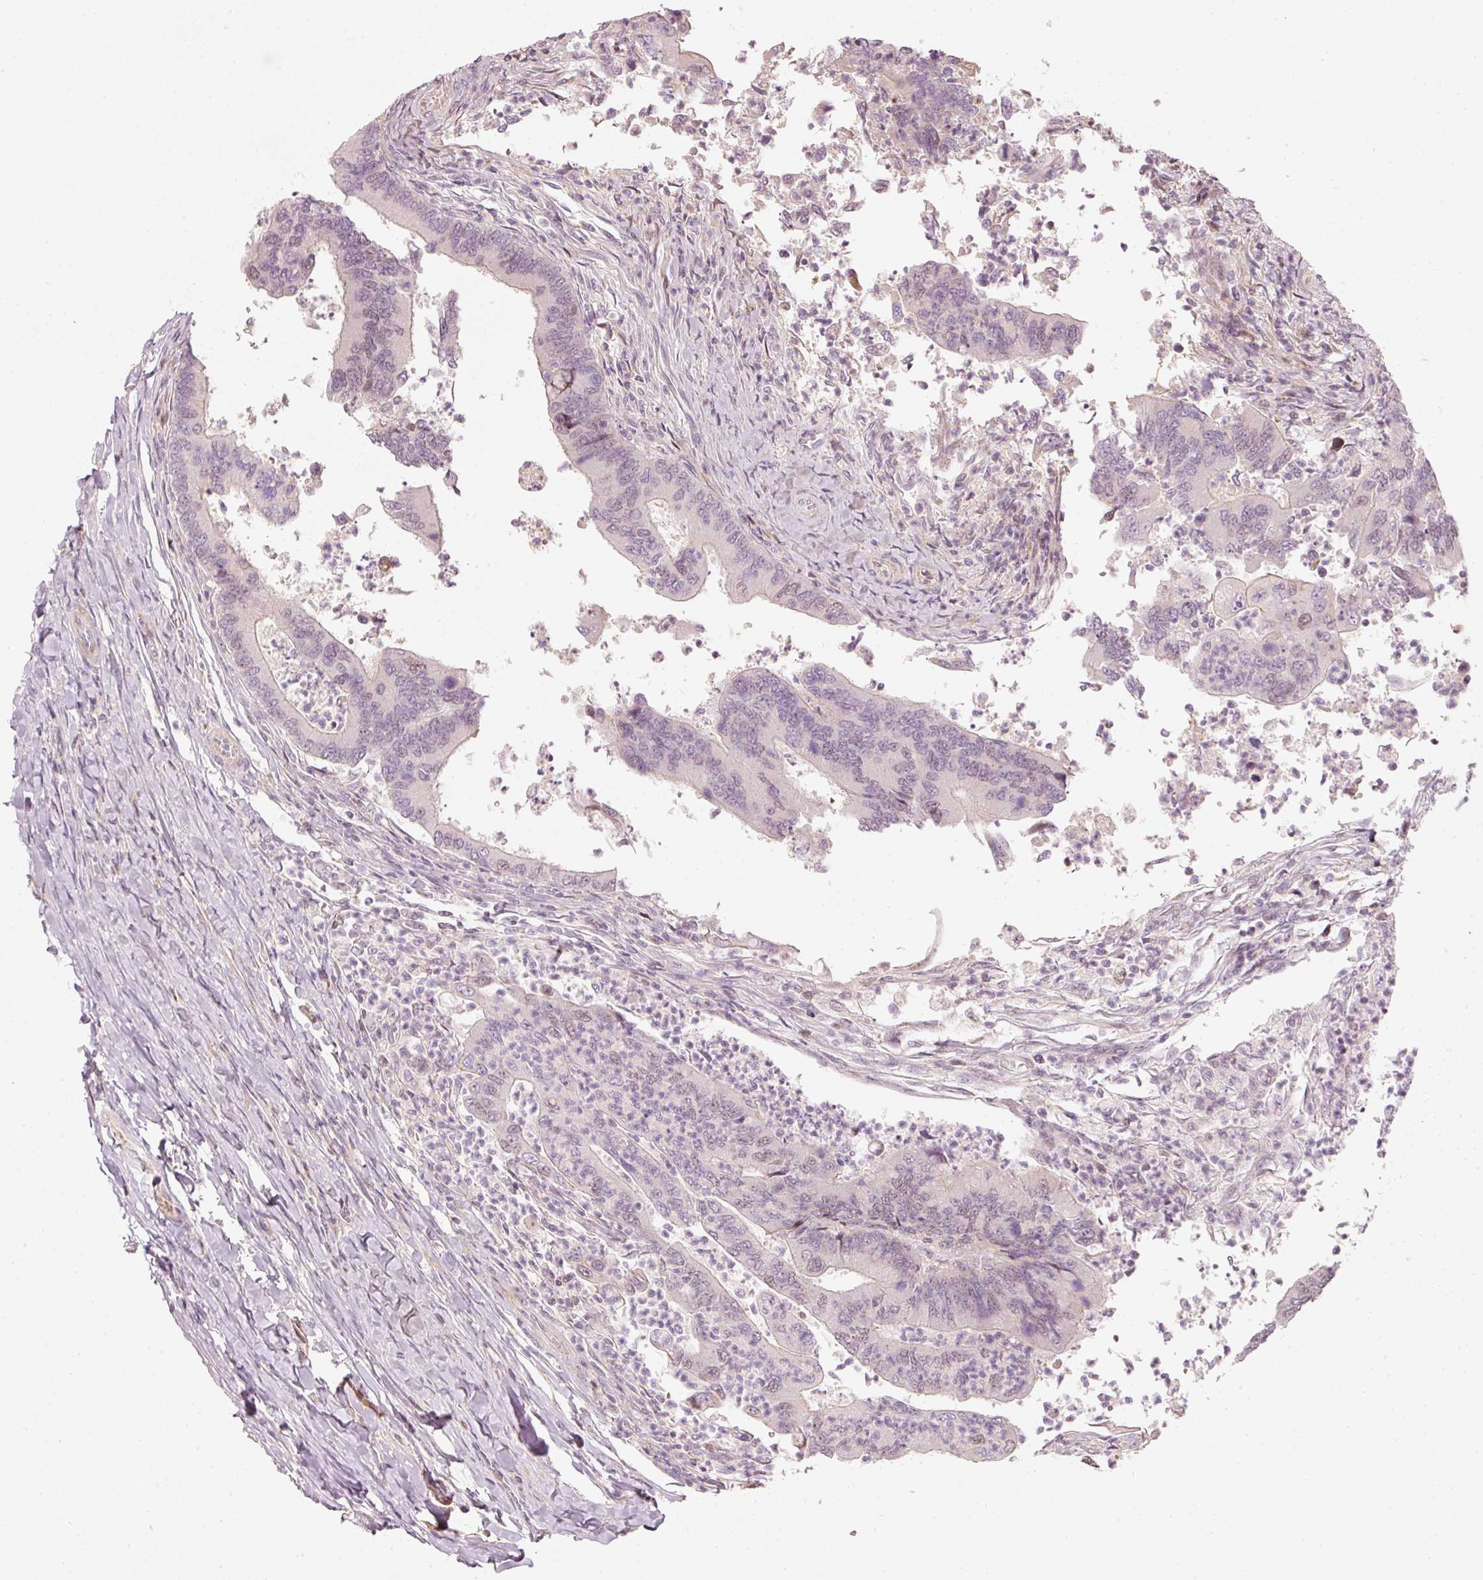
{"staining": {"intensity": "negative", "quantity": "none", "location": "none"}, "tissue": "colorectal cancer", "cell_type": "Tumor cells", "image_type": "cancer", "snomed": [{"axis": "morphology", "description": "Adenocarcinoma, NOS"}, {"axis": "topography", "description": "Colon"}], "caption": "The immunohistochemistry image has no significant positivity in tumor cells of colorectal cancer tissue.", "gene": "TREX2", "patient": {"sex": "female", "age": 67}}